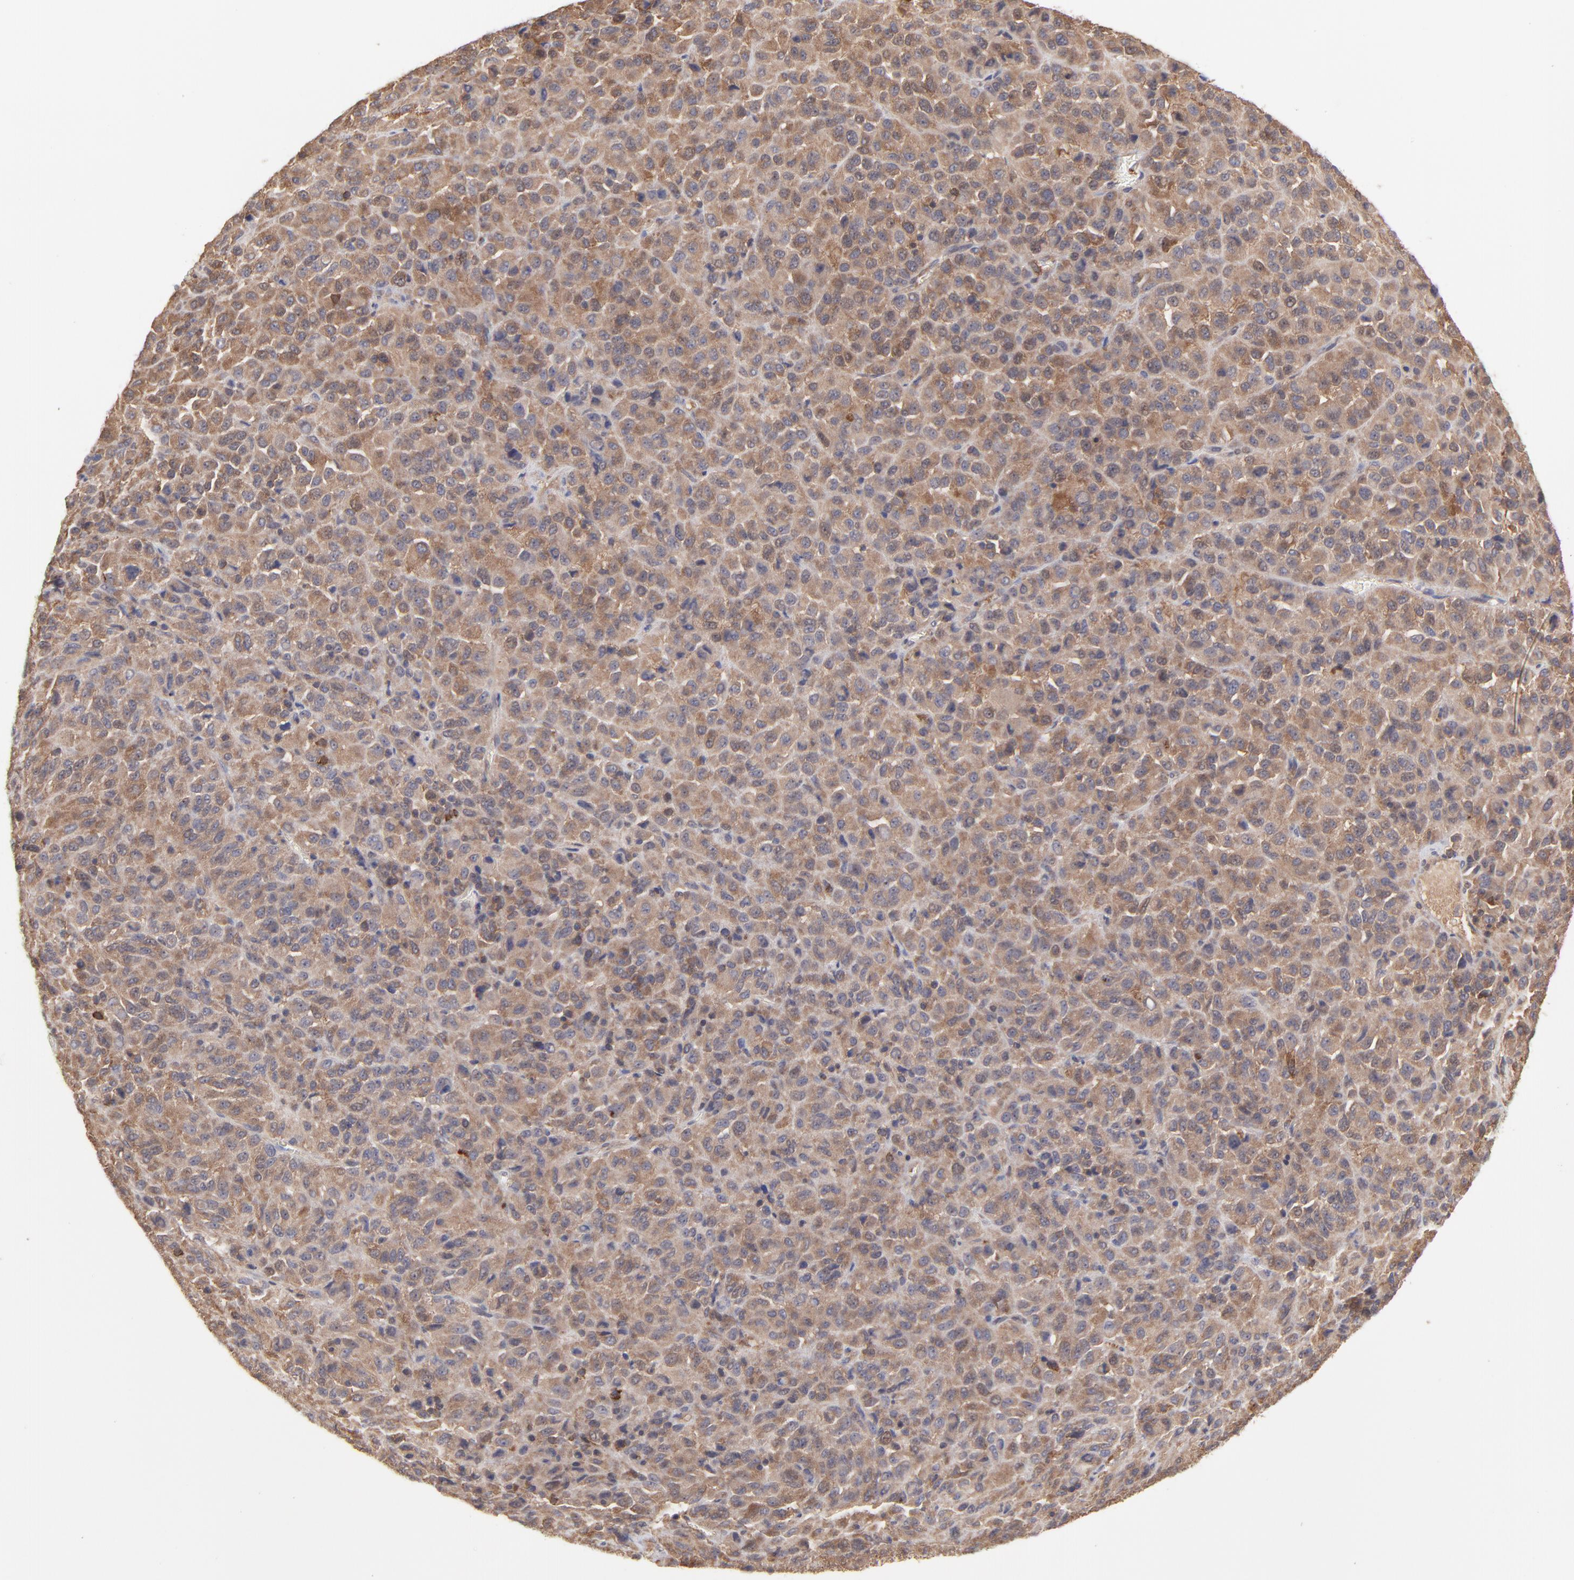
{"staining": {"intensity": "moderate", "quantity": ">75%", "location": "cytoplasmic/membranous"}, "tissue": "melanoma", "cell_type": "Tumor cells", "image_type": "cancer", "snomed": [{"axis": "morphology", "description": "Malignant melanoma, Metastatic site"}, {"axis": "topography", "description": "Lung"}], "caption": "Approximately >75% of tumor cells in malignant melanoma (metastatic site) exhibit moderate cytoplasmic/membranous protein expression as visualized by brown immunohistochemical staining.", "gene": "GART", "patient": {"sex": "male", "age": 64}}